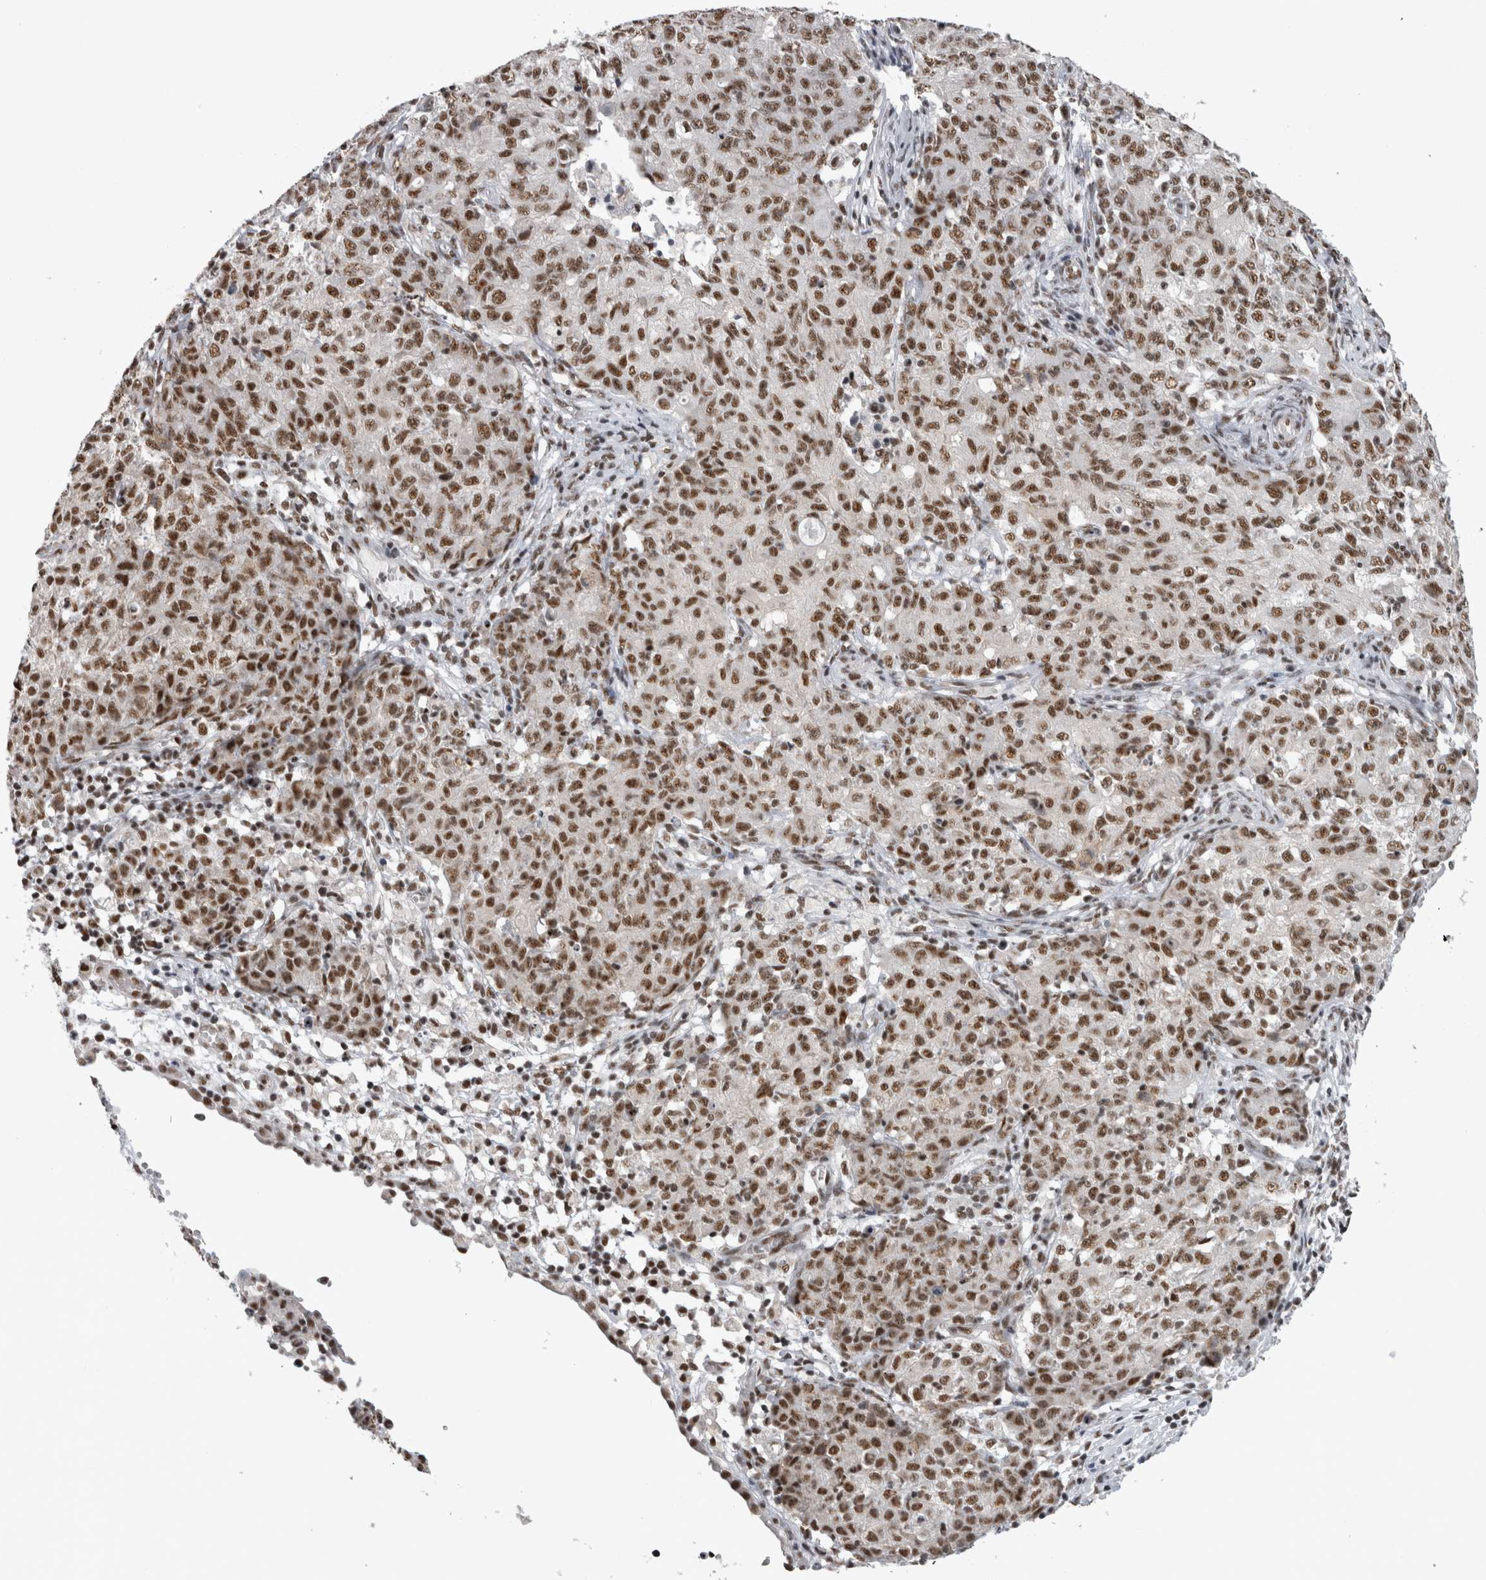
{"staining": {"intensity": "moderate", "quantity": ">75%", "location": "nuclear"}, "tissue": "ovarian cancer", "cell_type": "Tumor cells", "image_type": "cancer", "snomed": [{"axis": "morphology", "description": "Carcinoma, endometroid"}, {"axis": "topography", "description": "Ovary"}], "caption": "A photomicrograph of human ovarian cancer stained for a protein demonstrates moderate nuclear brown staining in tumor cells. (DAB = brown stain, brightfield microscopy at high magnification).", "gene": "CDK11A", "patient": {"sex": "female", "age": 42}}